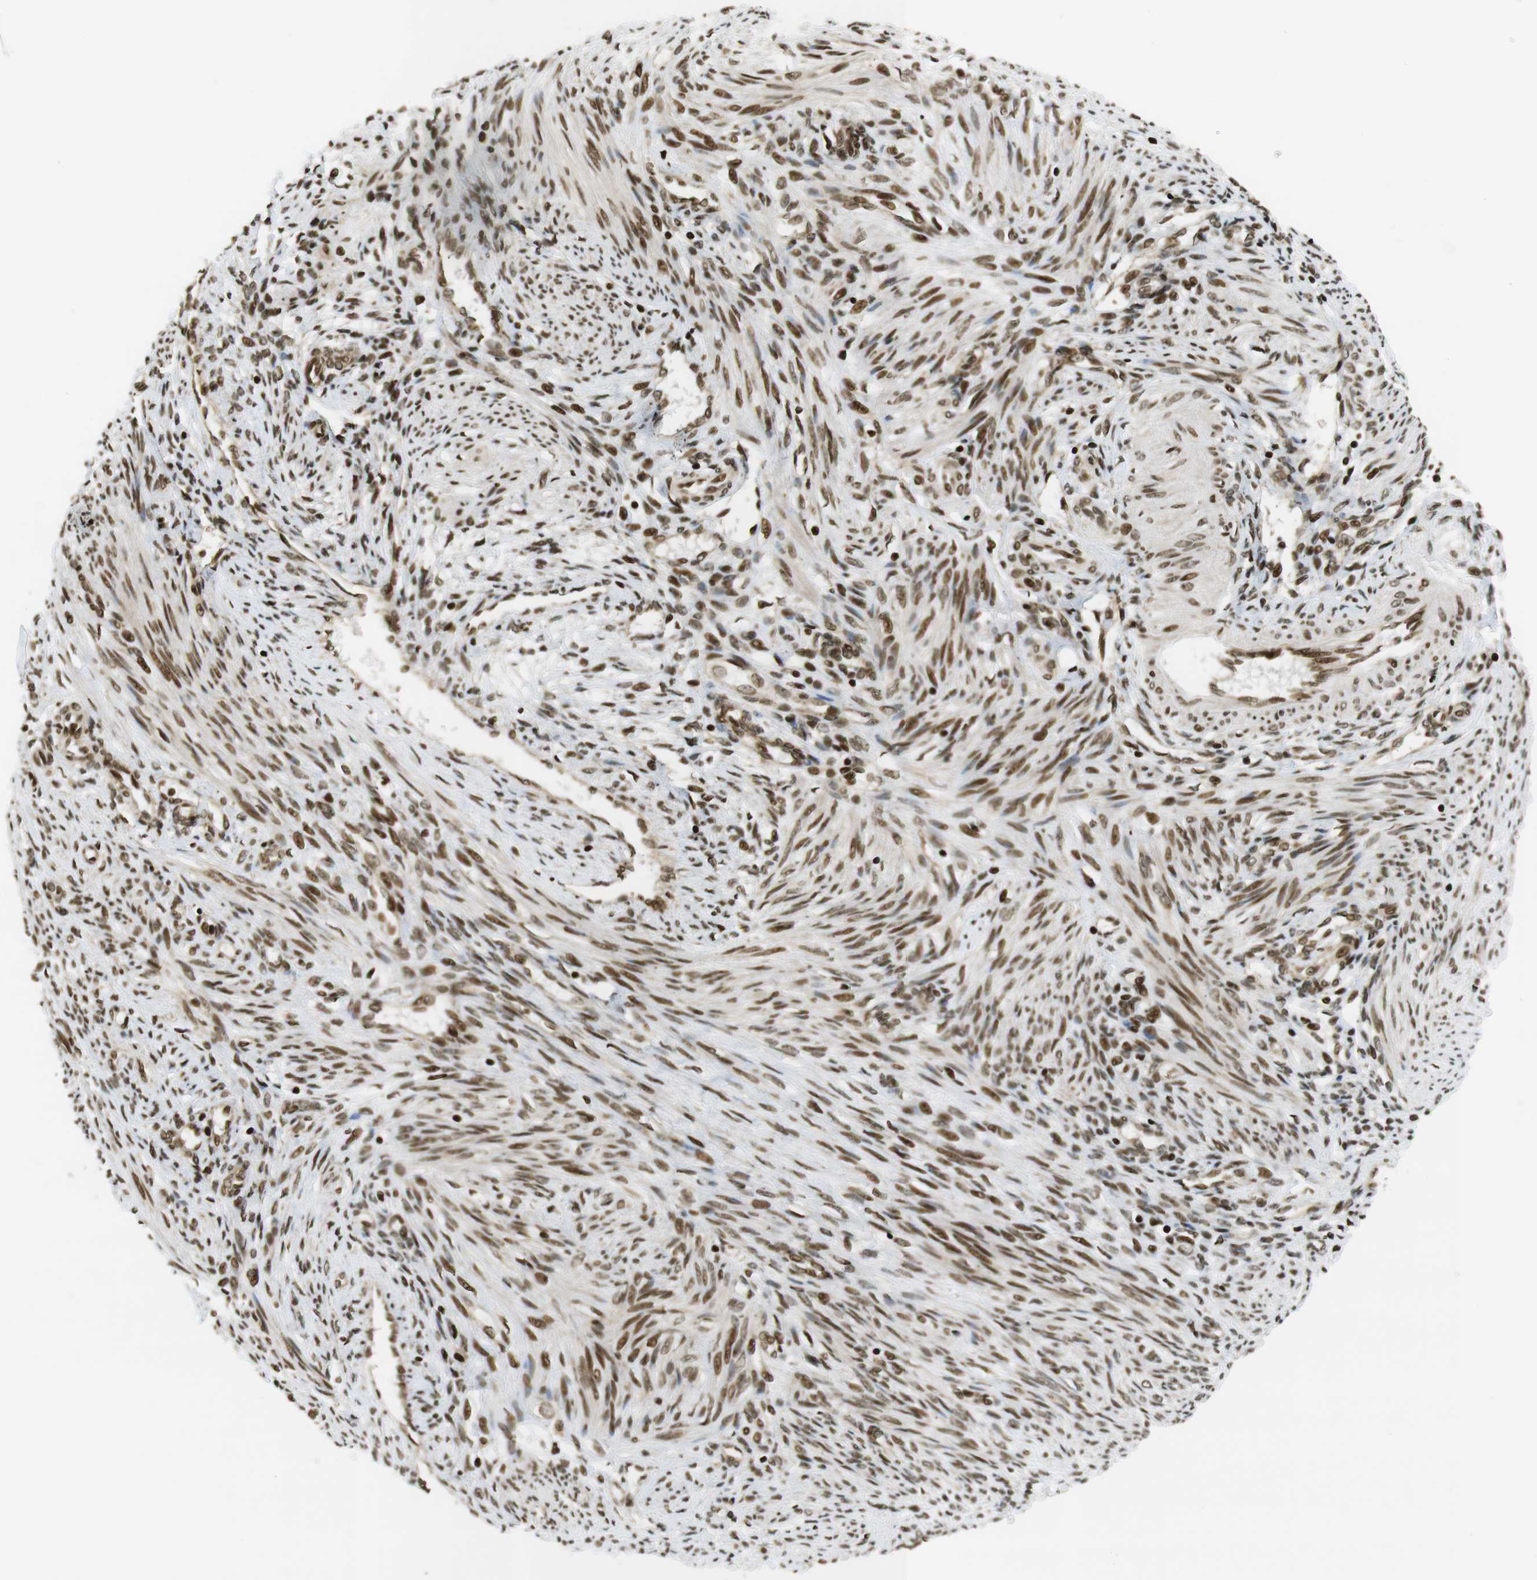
{"staining": {"intensity": "moderate", "quantity": ">75%", "location": "nuclear"}, "tissue": "endometrium", "cell_type": "Cells in endometrial stroma", "image_type": "normal", "snomed": [{"axis": "morphology", "description": "Normal tissue, NOS"}, {"axis": "topography", "description": "Endometrium"}], "caption": "DAB immunohistochemical staining of benign endometrium demonstrates moderate nuclear protein expression in about >75% of cells in endometrial stroma. The staining was performed using DAB (3,3'-diaminobenzidine) to visualize the protein expression in brown, while the nuclei were stained in blue with hematoxylin (Magnification: 20x).", "gene": "RUVBL2", "patient": {"sex": "female", "age": 42}}